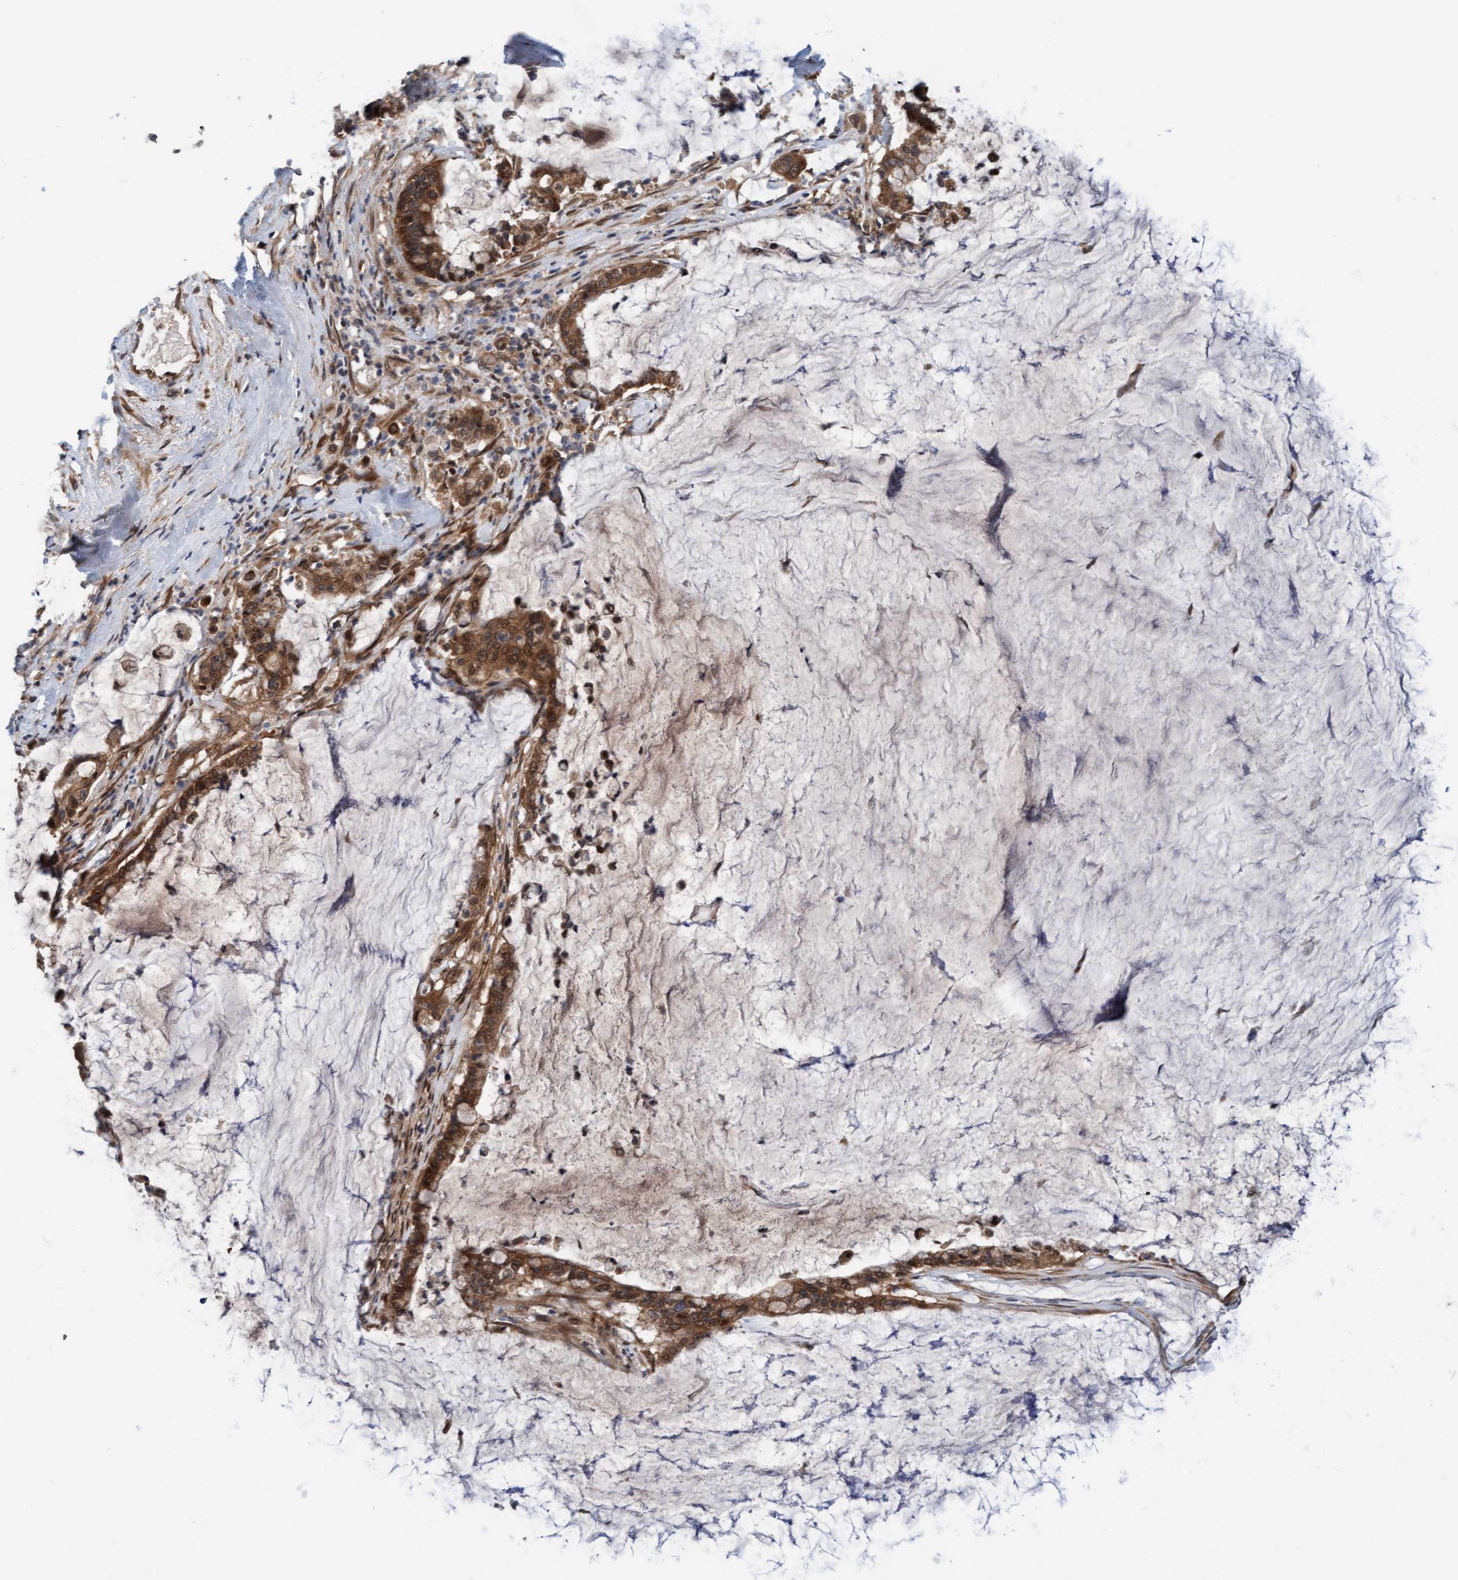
{"staining": {"intensity": "moderate", "quantity": ">75%", "location": "cytoplasmic/membranous,nuclear"}, "tissue": "pancreatic cancer", "cell_type": "Tumor cells", "image_type": "cancer", "snomed": [{"axis": "morphology", "description": "Adenocarcinoma, NOS"}, {"axis": "topography", "description": "Pancreas"}], "caption": "Pancreatic cancer (adenocarcinoma) was stained to show a protein in brown. There is medium levels of moderate cytoplasmic/membranous and nuclear staining in about >75% of tumor cells.", "gene": "MLXIP", "patient": {"sex": "male", "age": 41}}